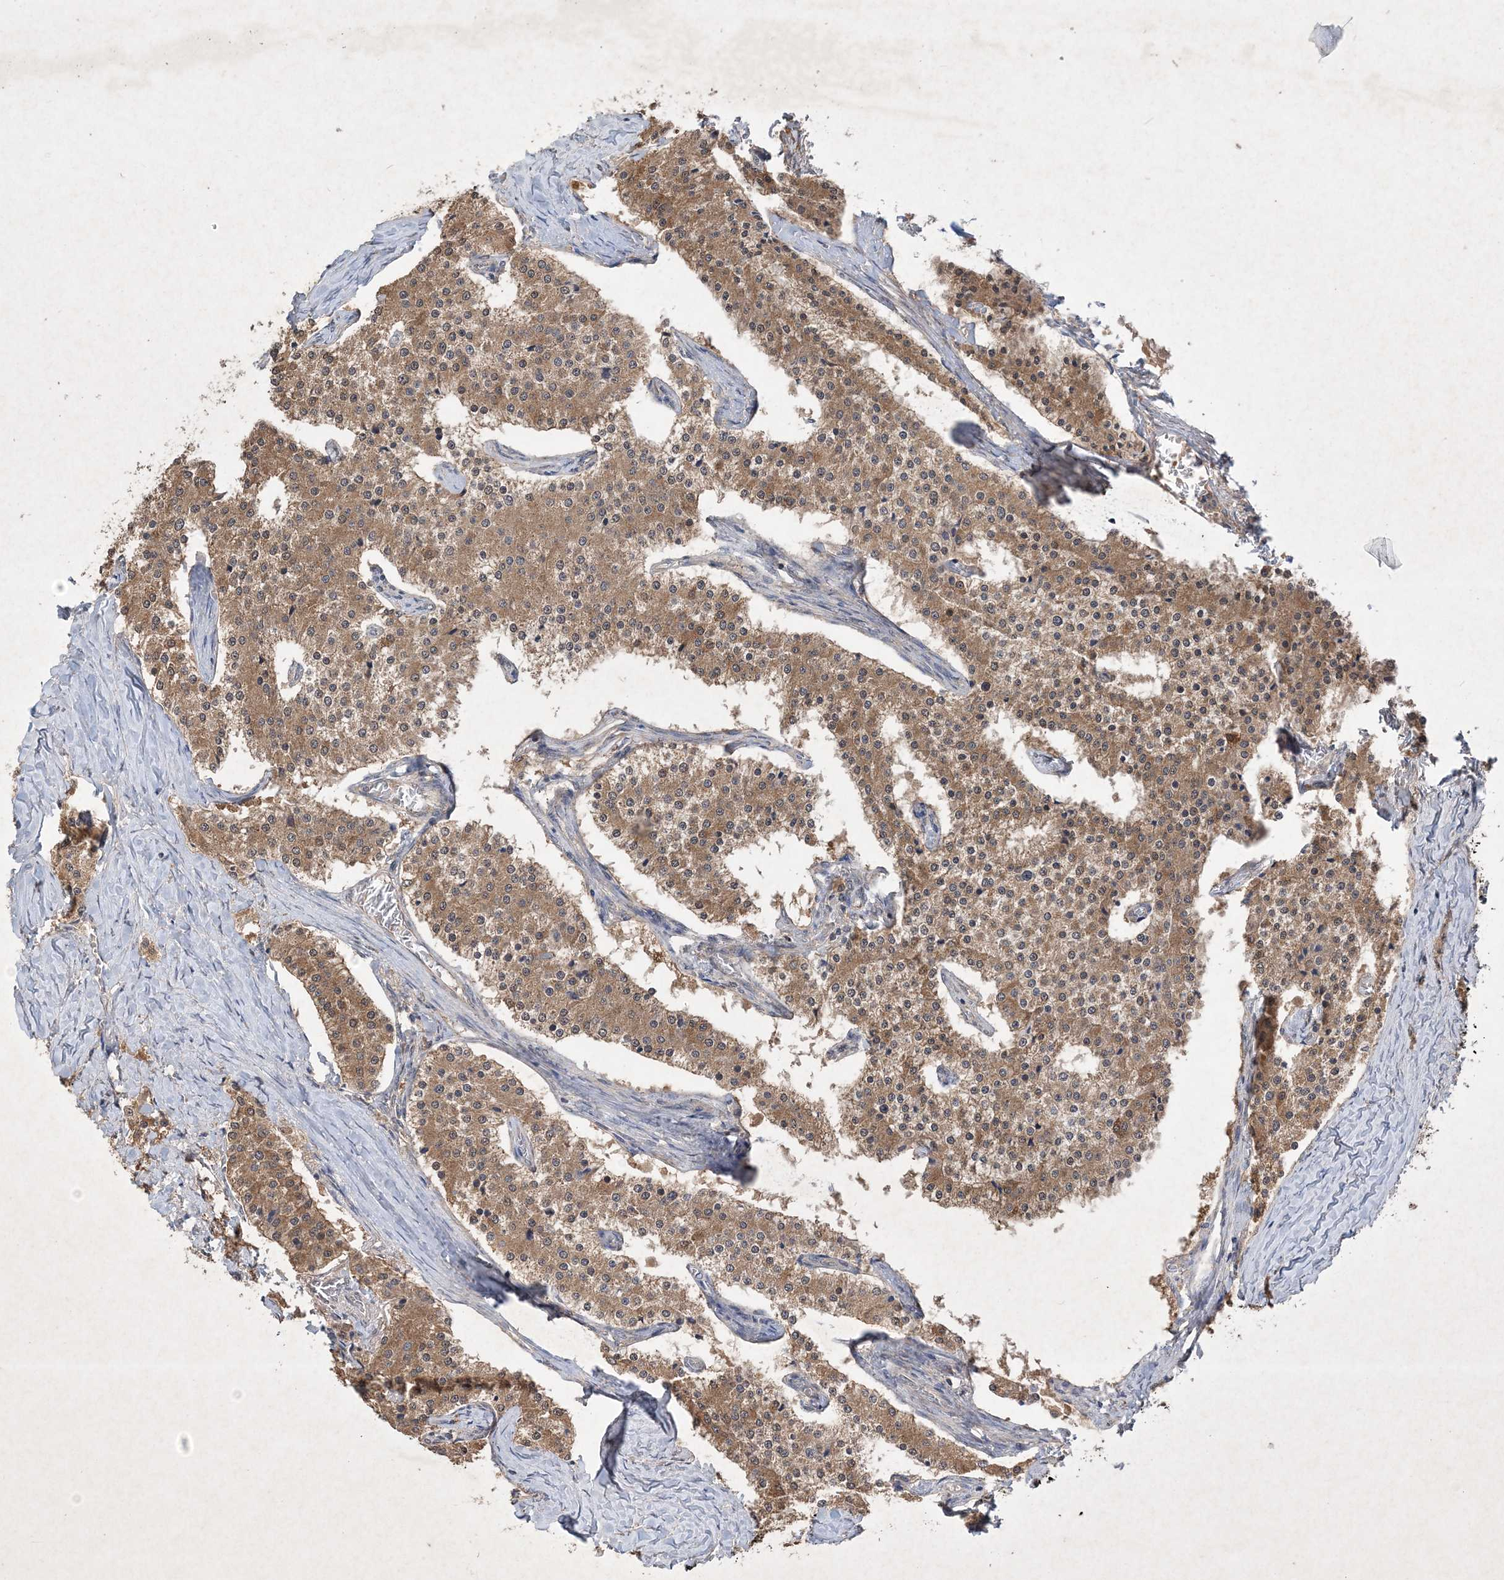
{"staining": {"intensity": "moderate", "quantity": ">75%", "location": "cytoplasmic/membranous"}, "tissue": "carcinoid", "cell_type": "Tumor cells", "image_type": "cancer", "snomed": [{"axis": "morphology", "description": "Carcinoid, malignant, NOS"}, {"axis": "topography", "description": "Colon"}], "caption": "Carcinoid stained with DAB (3,3'-diaminobenzidine) immunohistochemistry exhibits medium levels of moderate cytoplasmic/membranous expression in approximately >75% of tumor cells. (Stains: DAB (3,3'-diaminobenzidine) in brown, nuclei in blue, Microscopy: brightfield microscopy at high magnification).", "gene": "AKR7A2", "patient": {"sex": "female", "age": 52}}